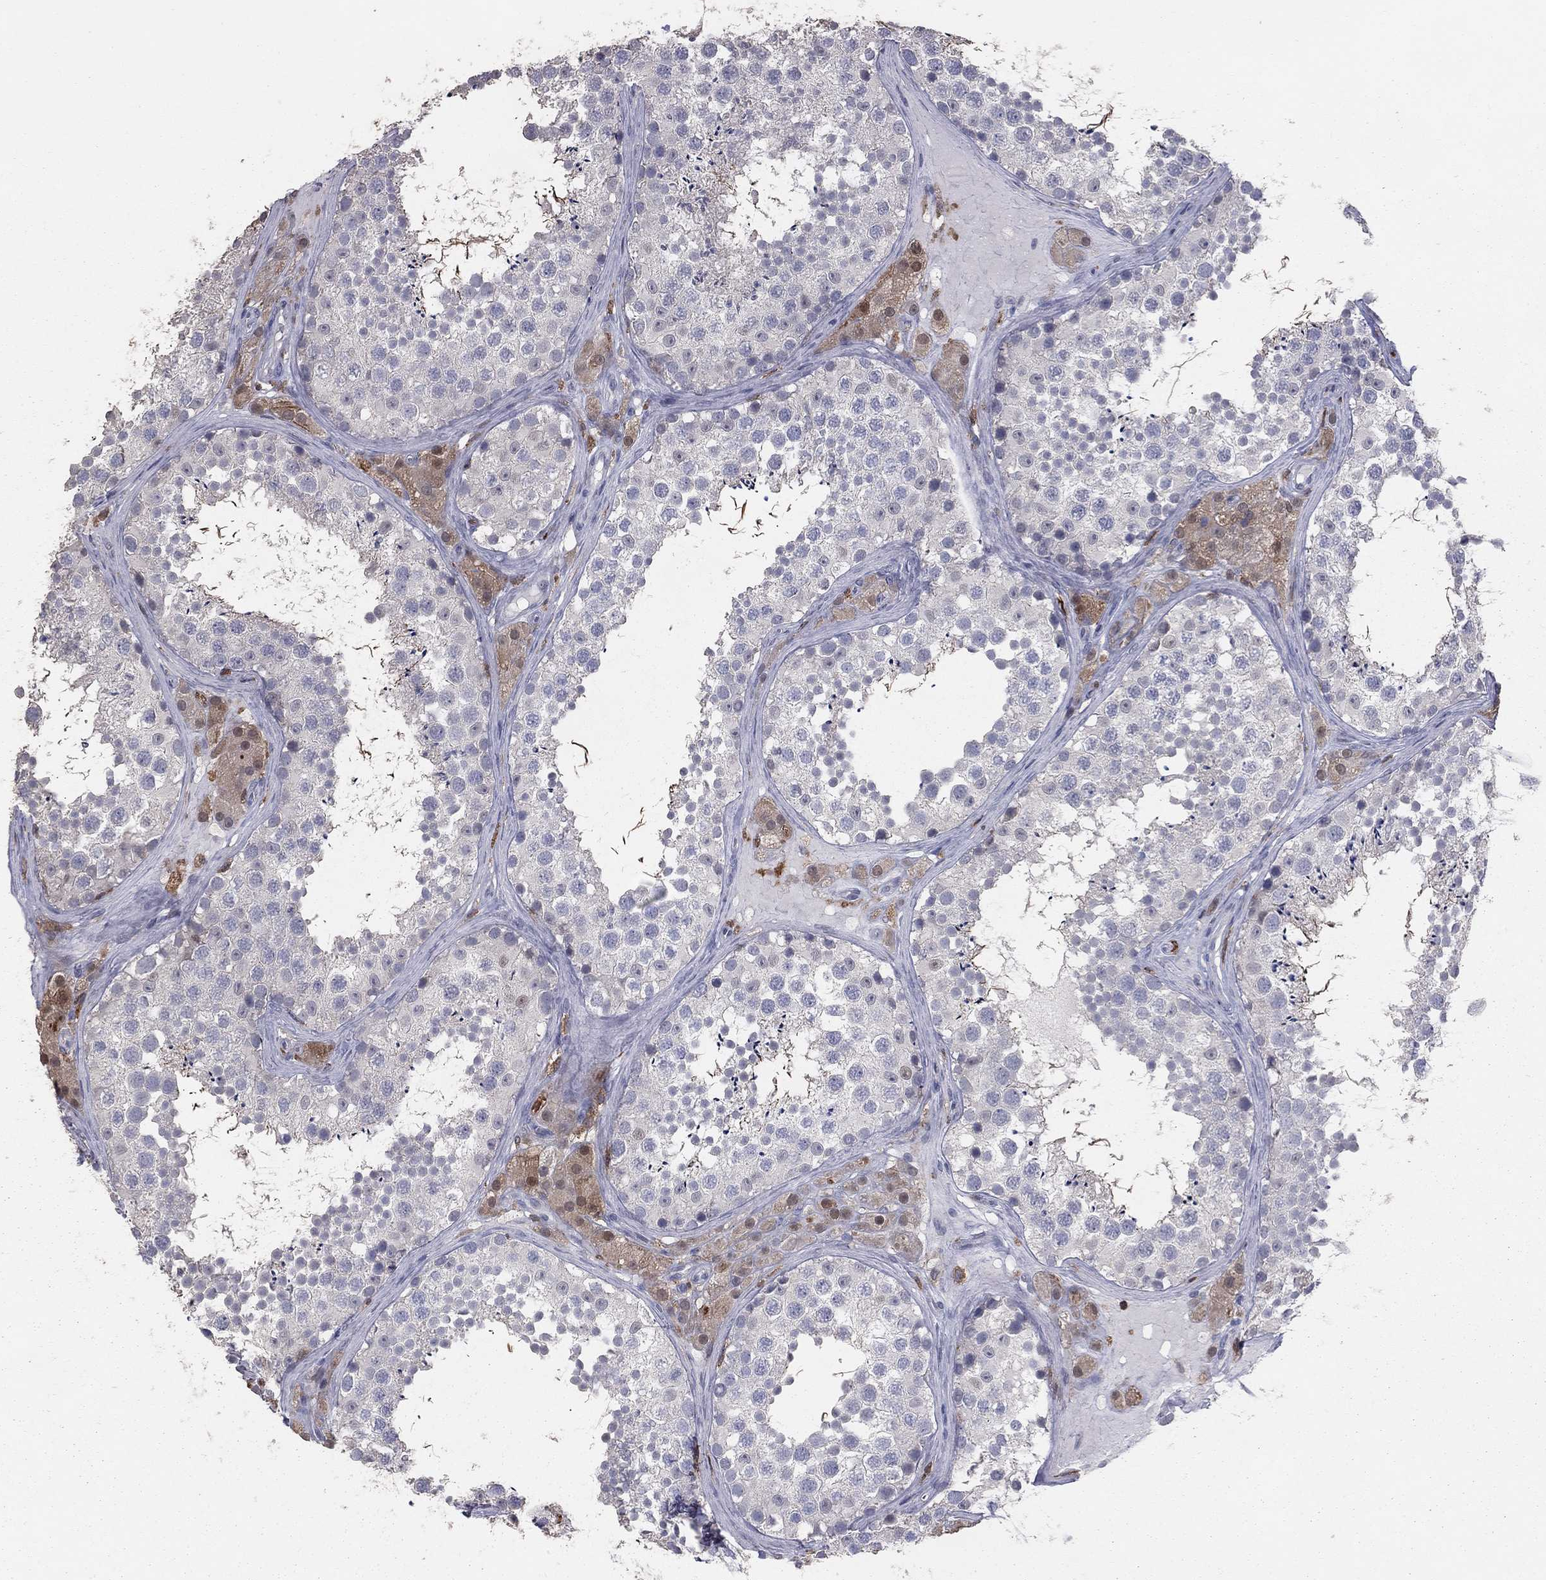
{"staining": {"intensity": "weak", "quantity": "<25%", "location": "cytoplasmic/membranous"}, "tissue": "testis", "cell_type": "Cells in seminiferous ducts", "image_type": "normal", "snomed": [{"axis": "morphology", "description": "Normal tissue, NOS"}, {"axis": "topography", "description": "Testis"}], "caption": "This is an immunohistochemistry photomicrograph of unremarkable human testis. There is no positivity in cells in seminiferous ducts.", "gene": "PSTPIP1", "patient": {"sex": "male", "age": 41}}